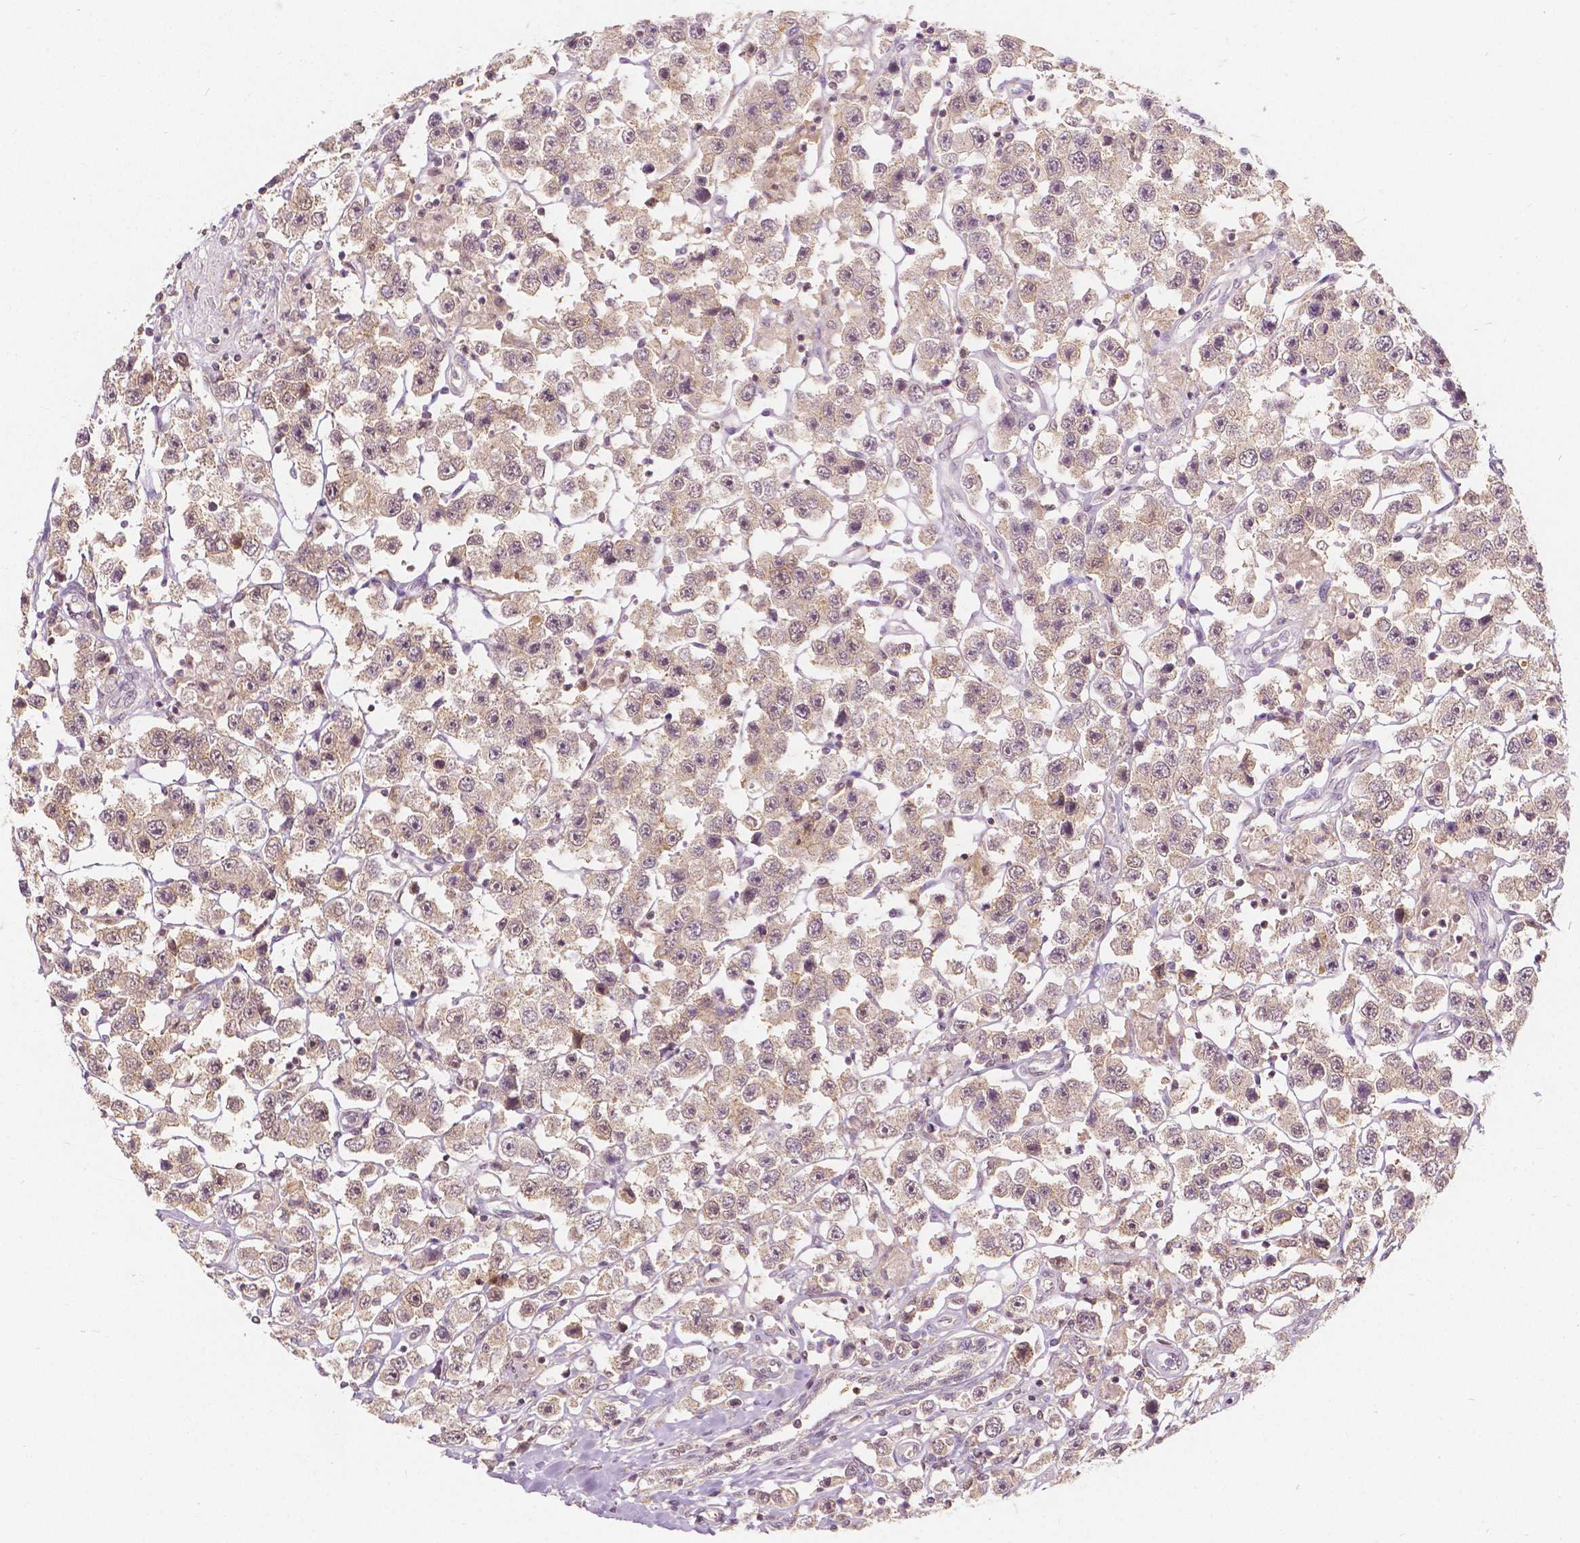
{"staining": {"intensity": "weak", "quantity": ">75%", "location": "cytoplasmic/membranous"}, "tissue": "testis cancer", "cell_type": "Tumor cells", "image_type": "cancer", "snomed": [{"axis": "morphology", "description": "Seminoma, NOS"}, {"axis": "topography", "description": "Testis"}], "caption": "A brown stain highlights weak cytoplasmic/membranous expression of a protein in human testis seminoma tumor cells. Nuclei are stained in blue.", "gene": "NAPRT", "patient": {"sex": "male", "age": 45}}